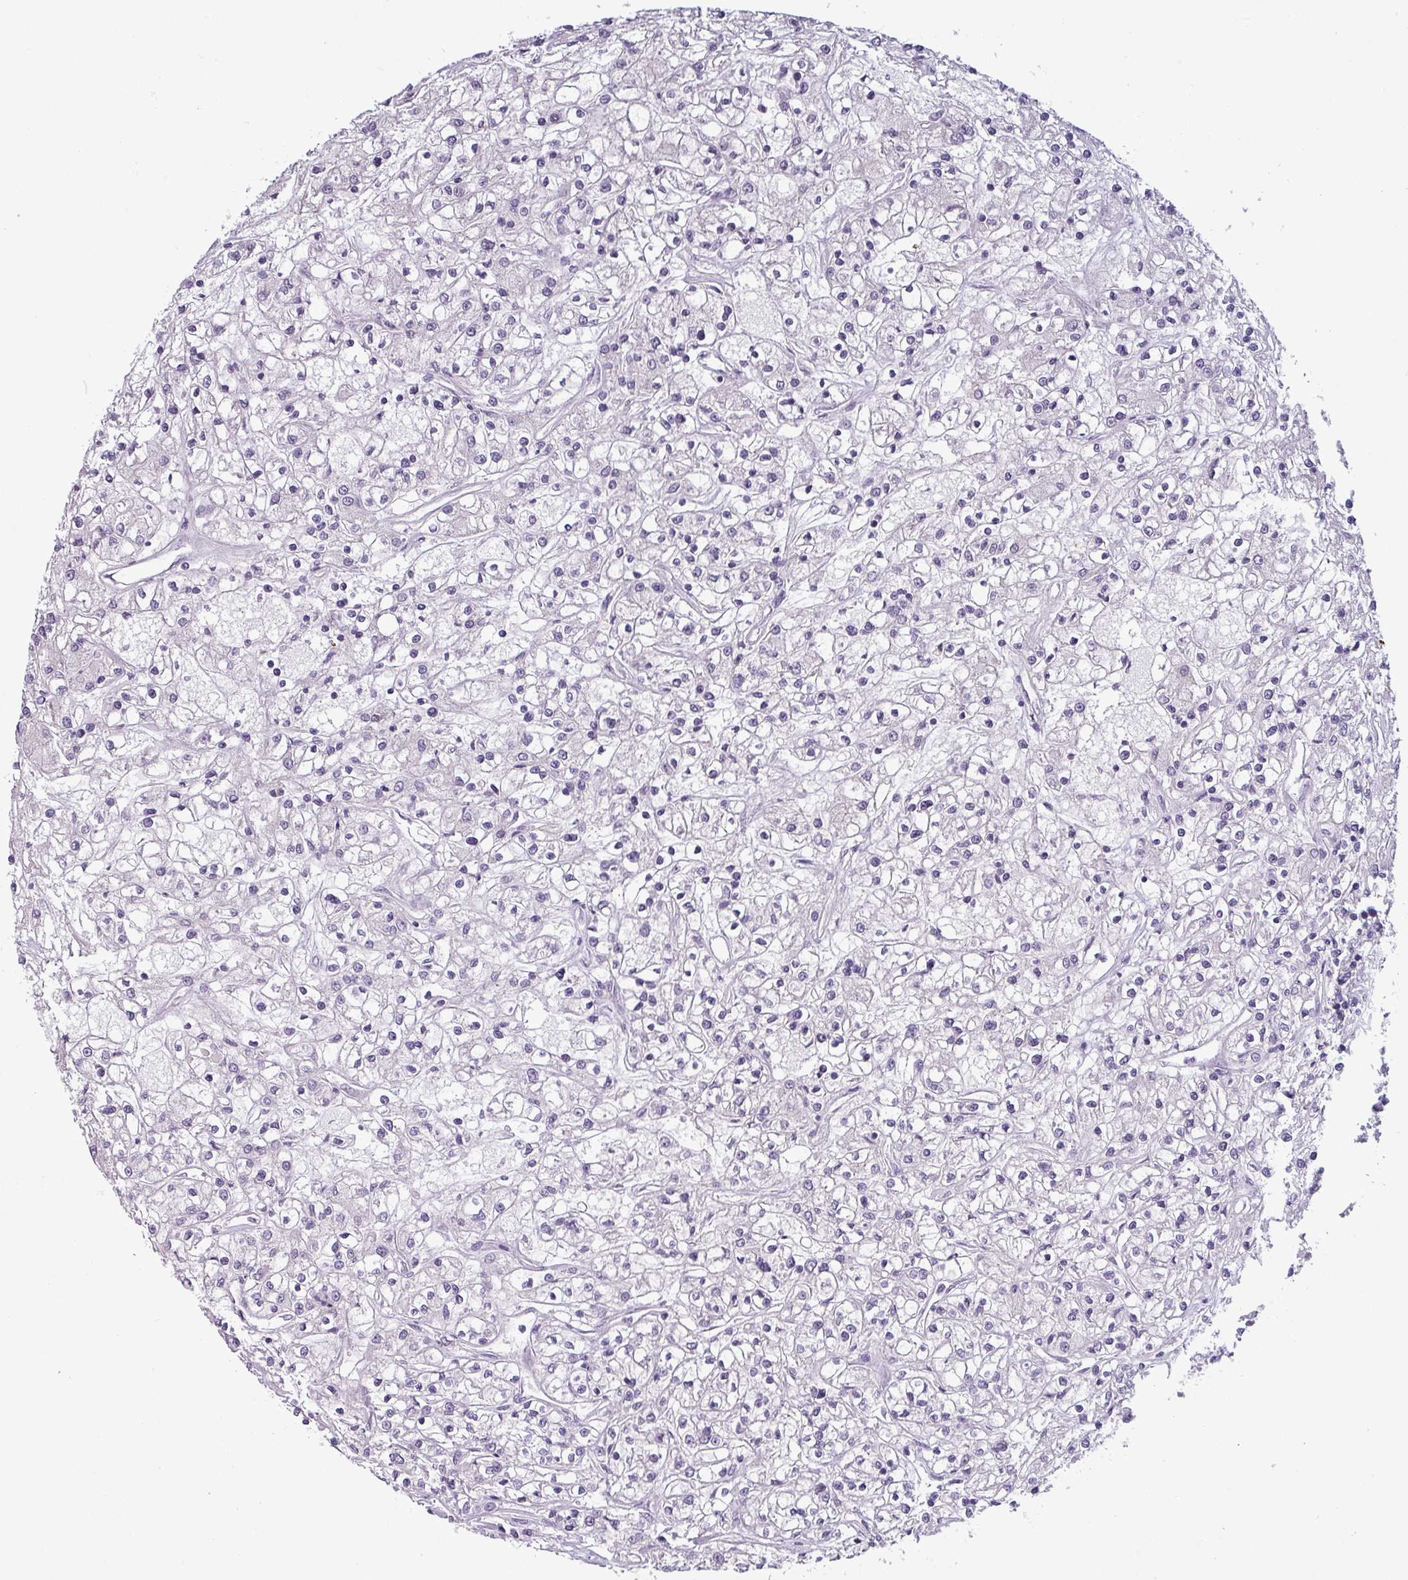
{"staining": {"intensity": "negative", "quantity": "none", "location": "none"}, "tissue": "renal cancer", "cell_type": "Tumor cells", "image_type": "cancer", "snomed": [{"axis": "morphology", "description": "Adenocarcinoma, NOS"}, {"axis": "topography", "description": "Kidney"}], "caption": "High magnification brightfield microscopy of renal cancer (adenocarcinoma) stained with DAB (brown) and counterstained with hematoxylin (blue): tumor cells show no significant staining.", "gene": "SLC26A9", "patient": {"sex": "female", "age": 59}}